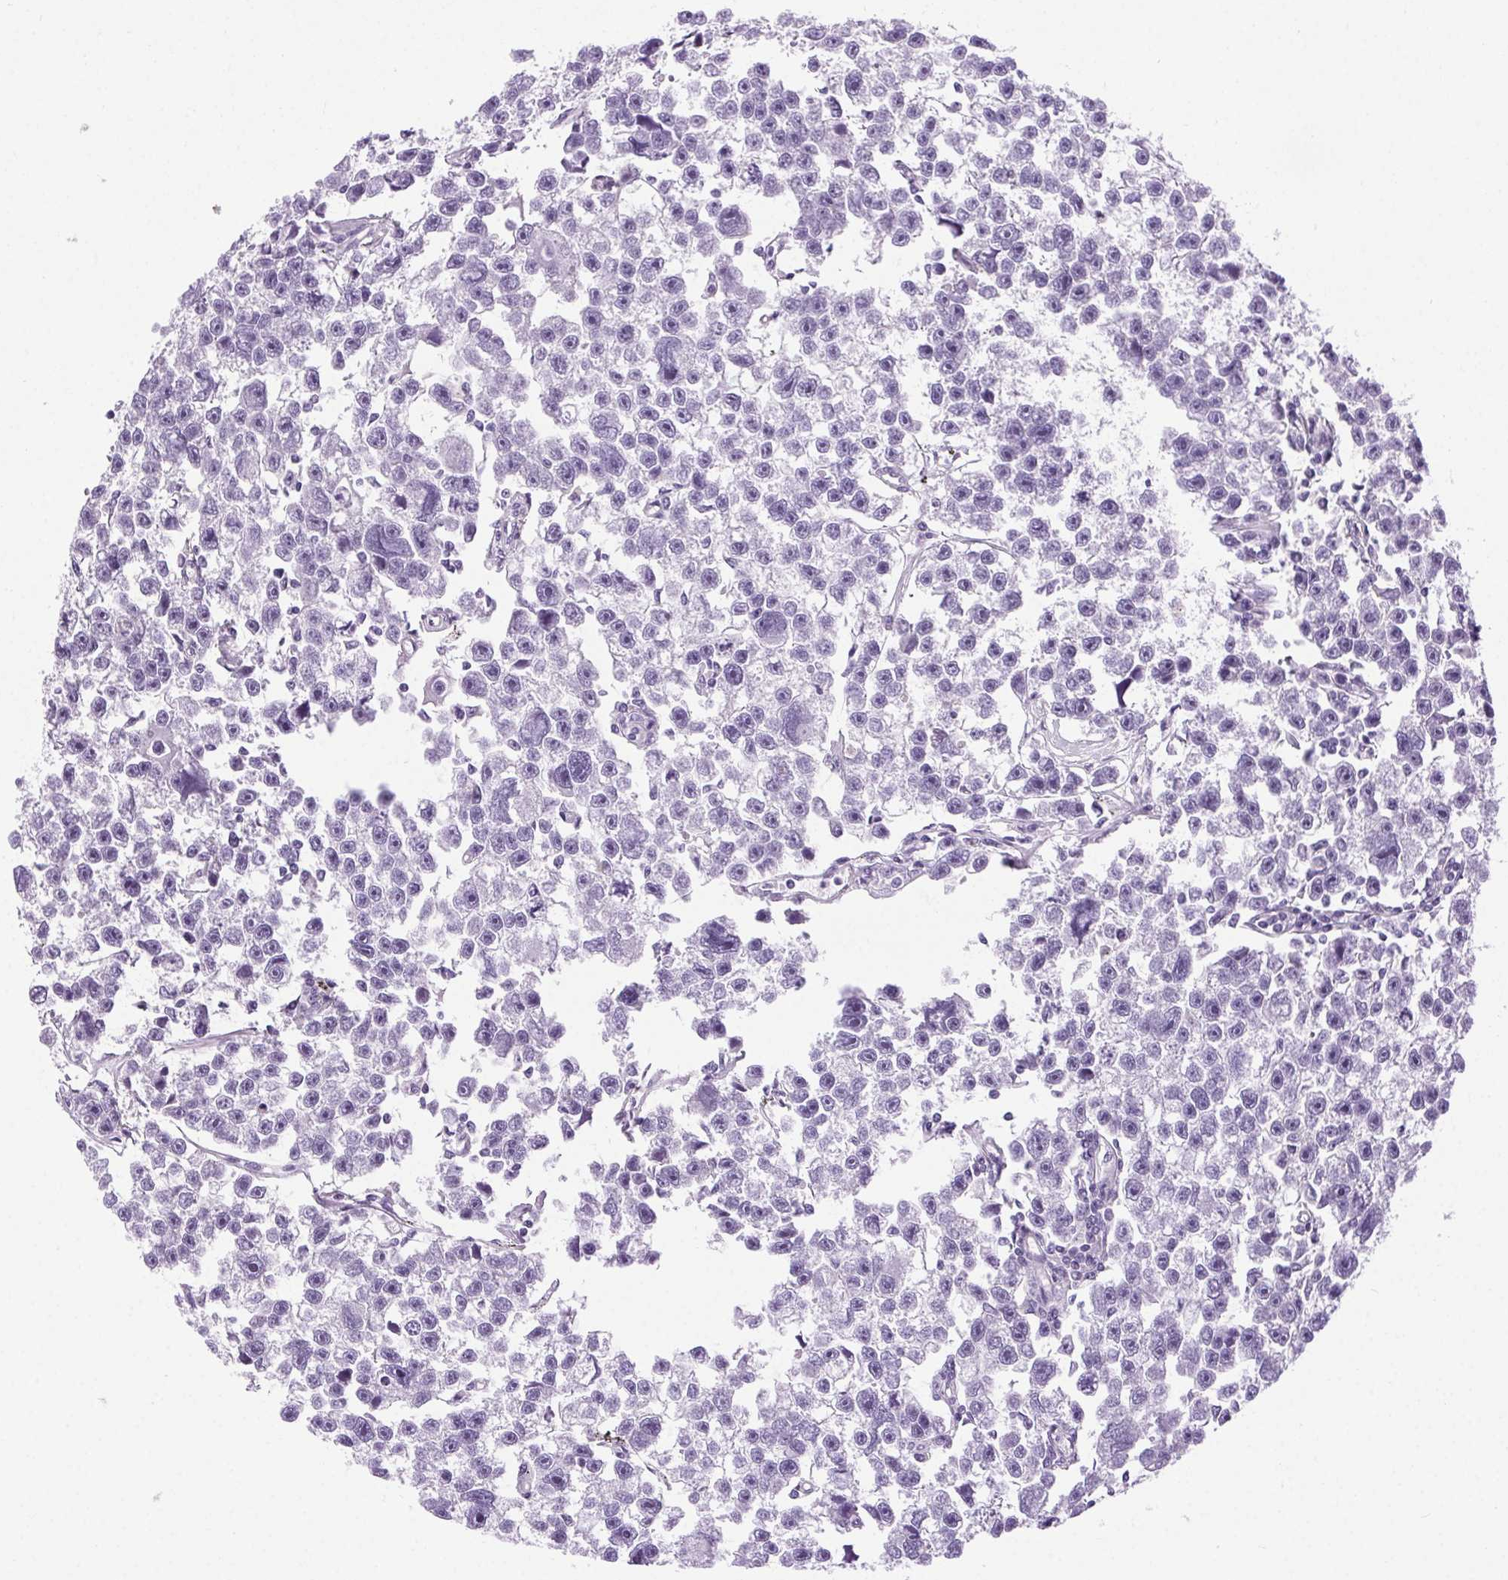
{"staining": {"intensity": "negative", "quantity": "none", "location": "none"}, "tissue": "testis cancer", "cell_type": "Tumor cells", "image_type": "cancer", "snomed": [{"axis": "morphology", "description": "Seminoma, NOS"}, {"axis": "topography", "description": "Testis"}], "caption": "Immunohistochemistry of testis cancer shows no expression in tumor cells. (DAB immunohistochemistry, high magnification).", "gene": "SYT11", "patient": {"sex": "male", "age": 26}}